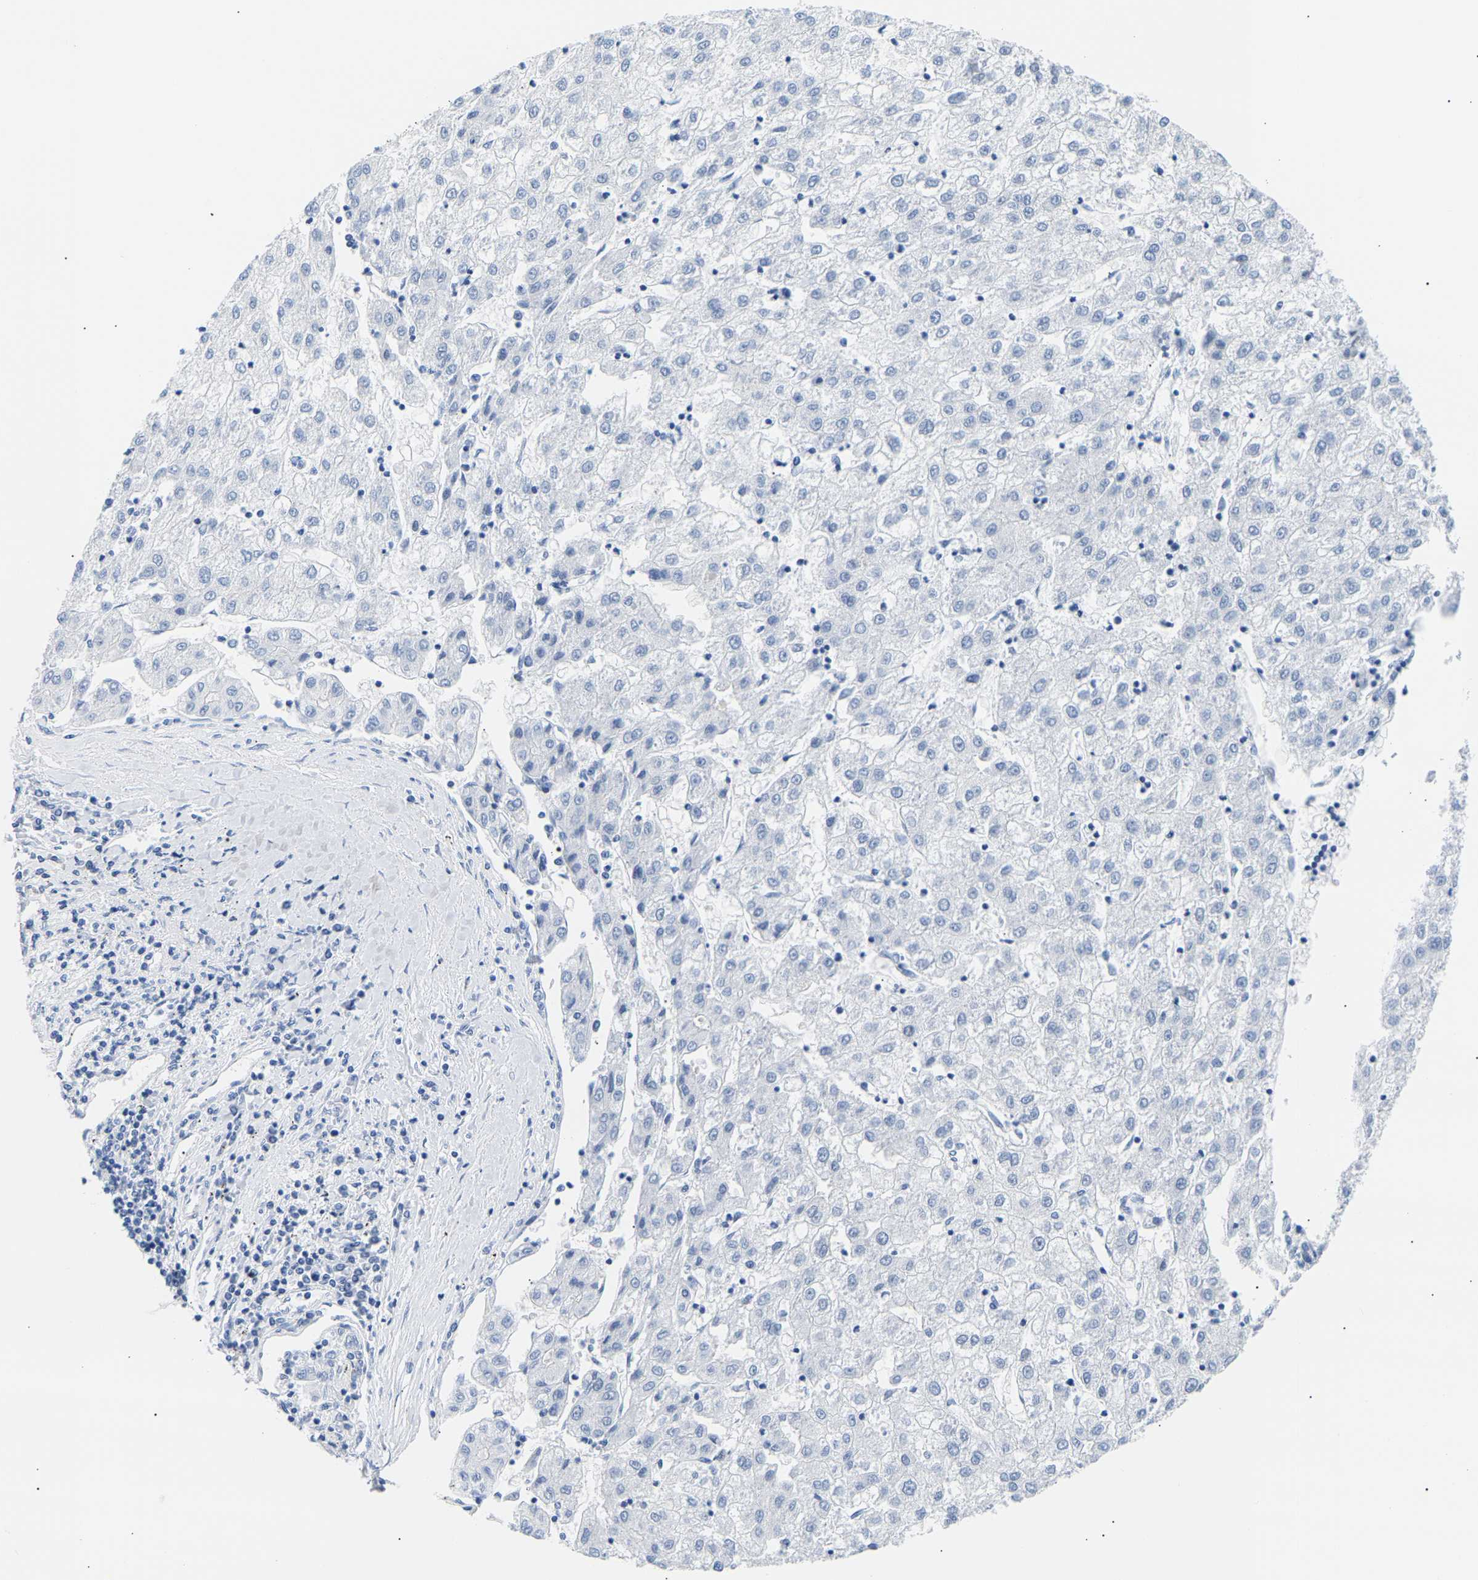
{"staining": {"intensity": "negative", "quantity": "none", "location": "none"}, "tissue": "liver cancer", "cell_type": "Tumor cells", "image_type": "cancer", "snomed": [{"axis": "morphology", "description": "Carcinoma, Hepatocellular, NOS"}, {"axis": "topography", "description": "Liver"}], "caption": "Immunohistochemistry micrograph of neoplastic tissue: human hepatocellular carcinoma (liver) stained with DAB demonstrates no significant protein positivity in tumor cells.", "gene": "SPINK2", "patient": {"sex": "male", "age": 72}}